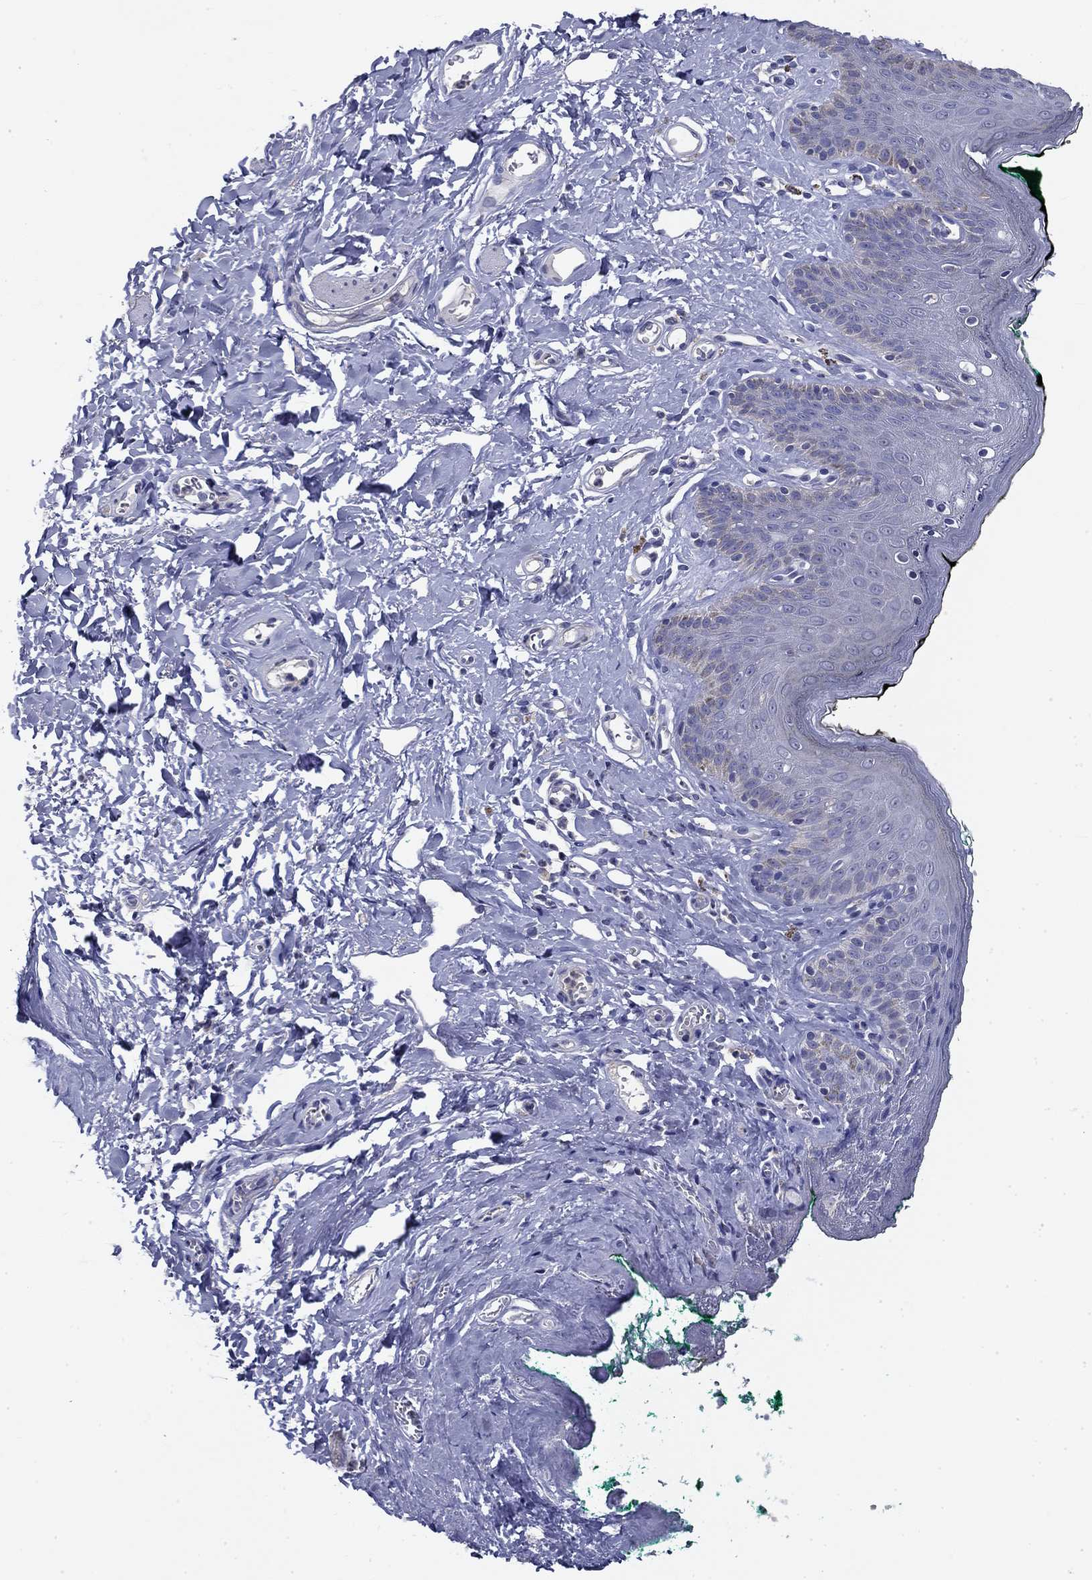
{"staining": {"intensity": "negative", "quantity": "none", "location": "none"}, "tissue": "skin", "cell_type": "Epidermal cells", "image_type": "normal", "snomed": [{"axis": "morphology", "description": "Normal tissue, NOS"}, {"axis": "topography", "description": "Vulva"}], "caption": "Benign skin was stained to show a protein in brown. There is no significant positivity in epidermal cells. (DAB immunohistochemistry with hematoxylin counter stain).", "gene": "POU2F2", "patient": {"sex": "female", "age": 66}}